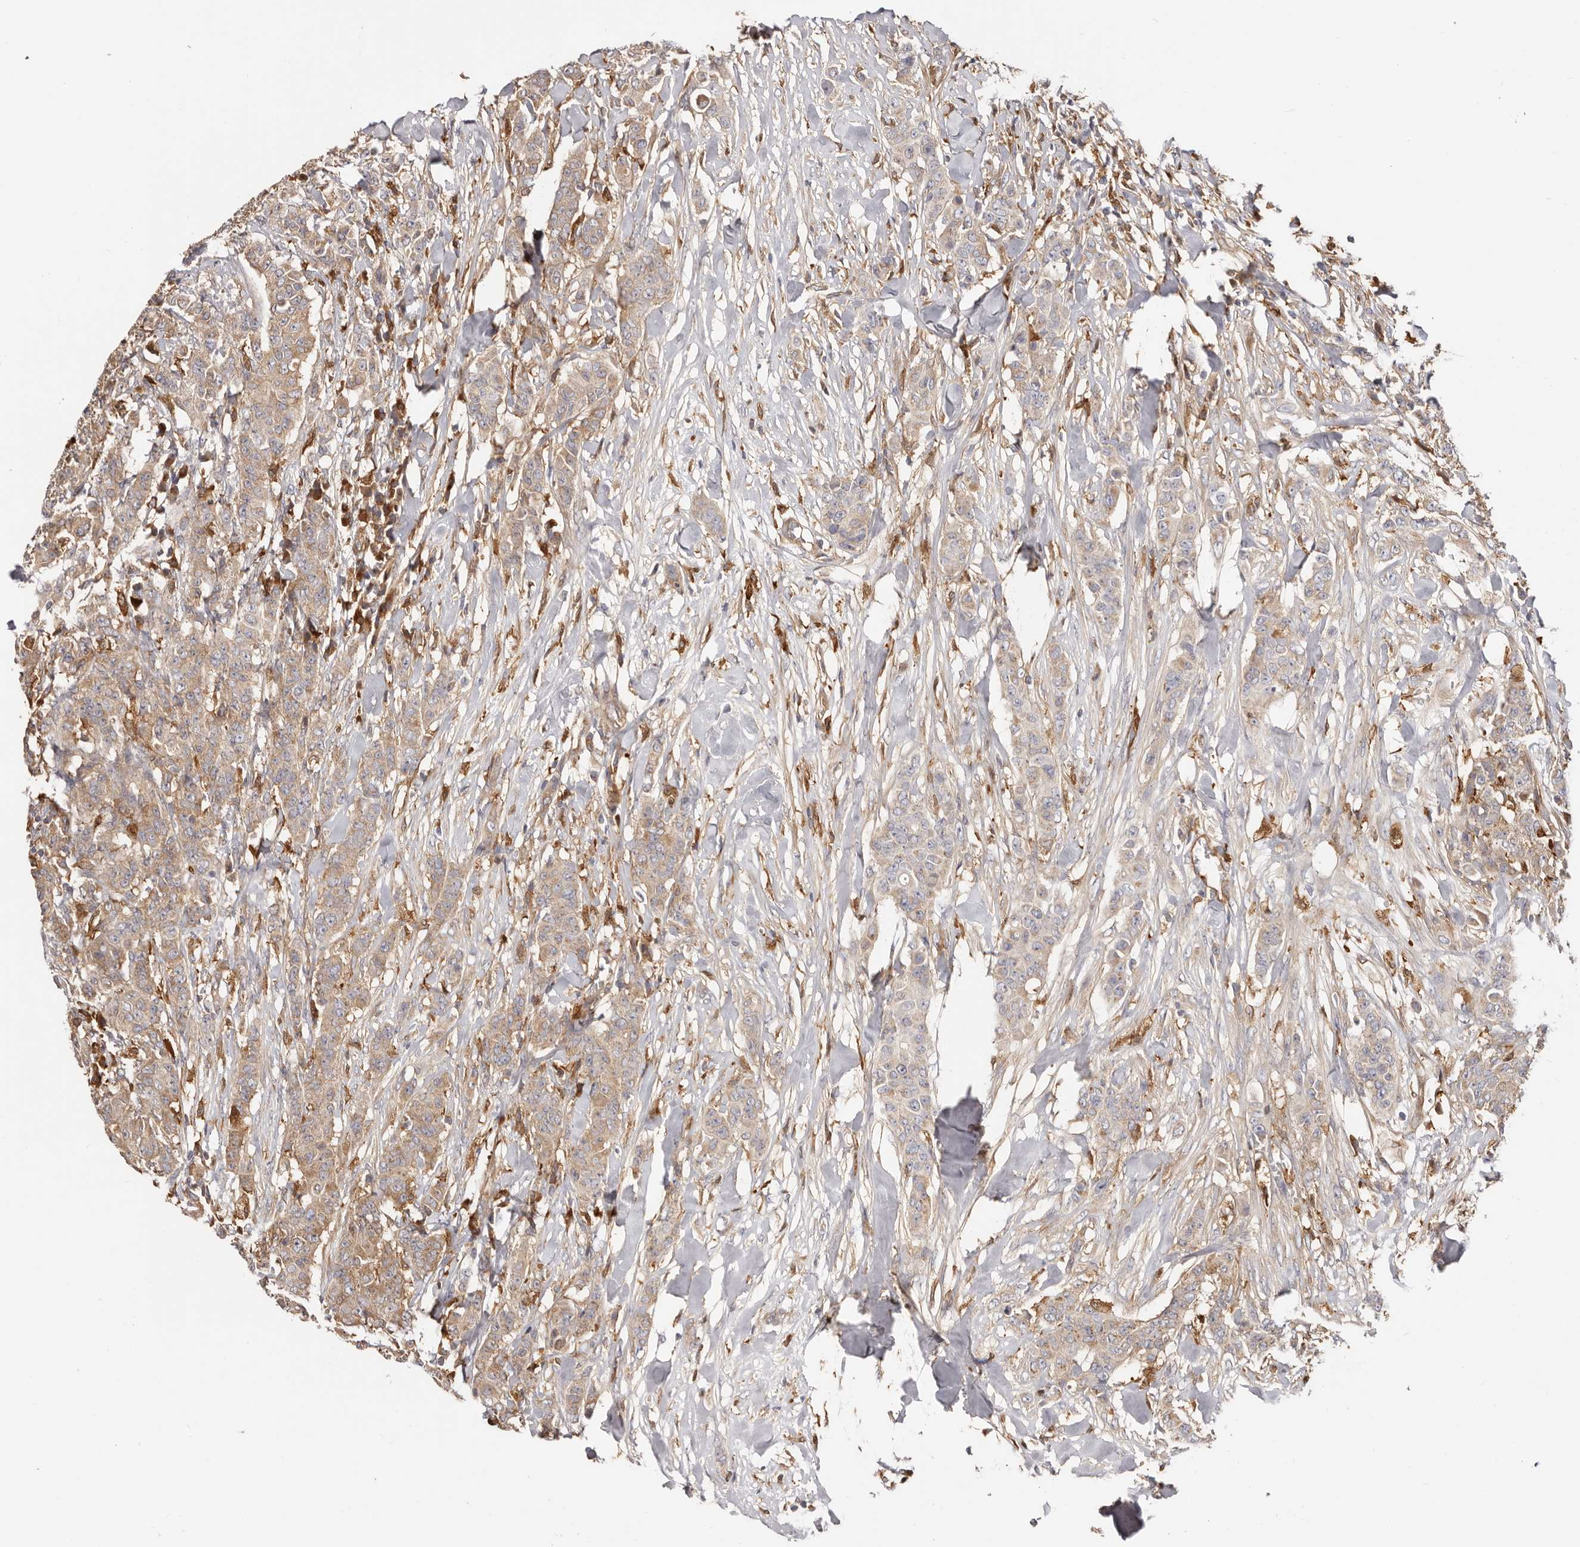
{"staining": {"intensity": "weak", "quantity": "25%-75%", "location": "cytoplasmic/membranous"}, "tissue": "breast cancer", "cell_type": "Tumor cells", "image_type": "cancer", "snomed": [{"axis": "morphology", "description": "Duct carcinoma"}, {"axis": "topography", "description": "Breast"}], "caption": "A low amount of weak cytoplasmic/membranous positivity is seen in approximately 25%-75% of tumor cells in breast invasive ductal carcinoma tissue.", "gene": "LAP3", "patient": {"sex": "female", "age": 40}}